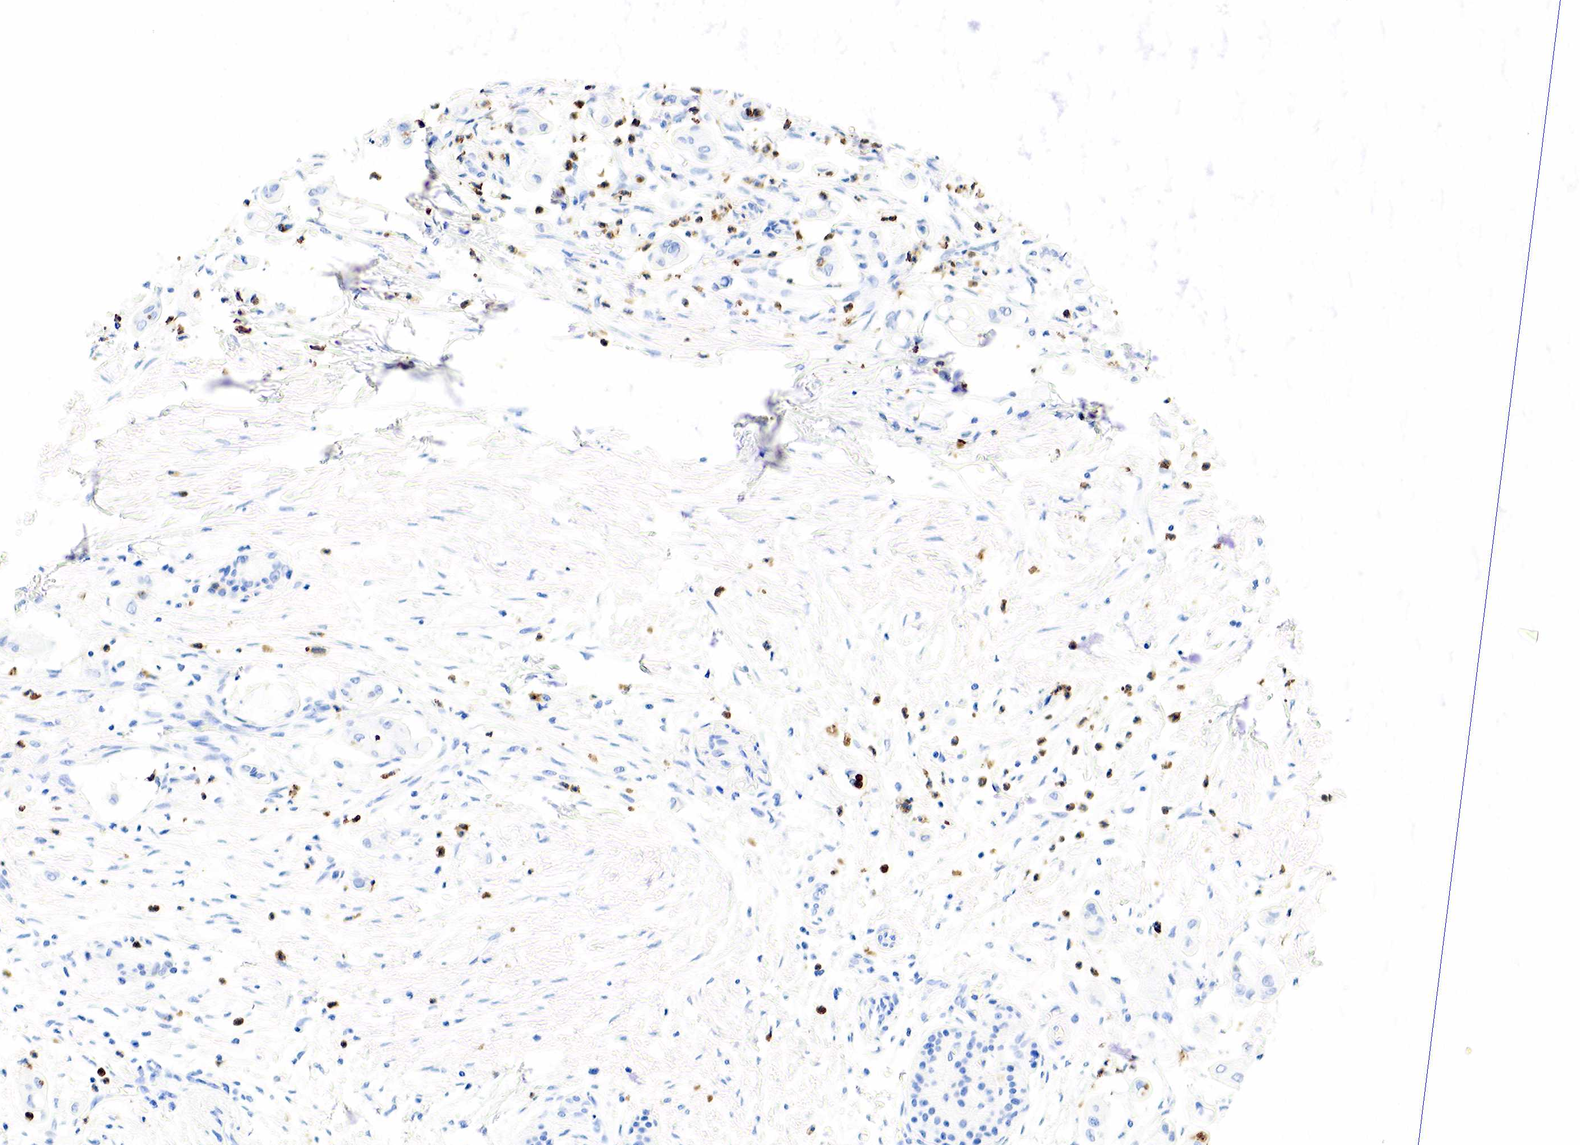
{"staining": {"intensity": "negative", "quantity": "none", "location": "none"}, "tissue": "pancreatic cancer", "cell_type": "Tumor cells", "image_type": "cancer", "snomed": [{"axis": "morphology", "description": "Adenocarcinoma, NOS"}, {"axis": "topography", "description": "Pancreas"}], "caption": "Immunohistochemistry (IHC) histopathology image of neoplastic tissue: pancreatic cancer (adenocarcinoma) stained with DAB (3,3'-diaminobenzidine) reveals no significant protein staining in tumor cells.", "gene": "FUT4", "patient": {"sex": "male", "age": 58}}